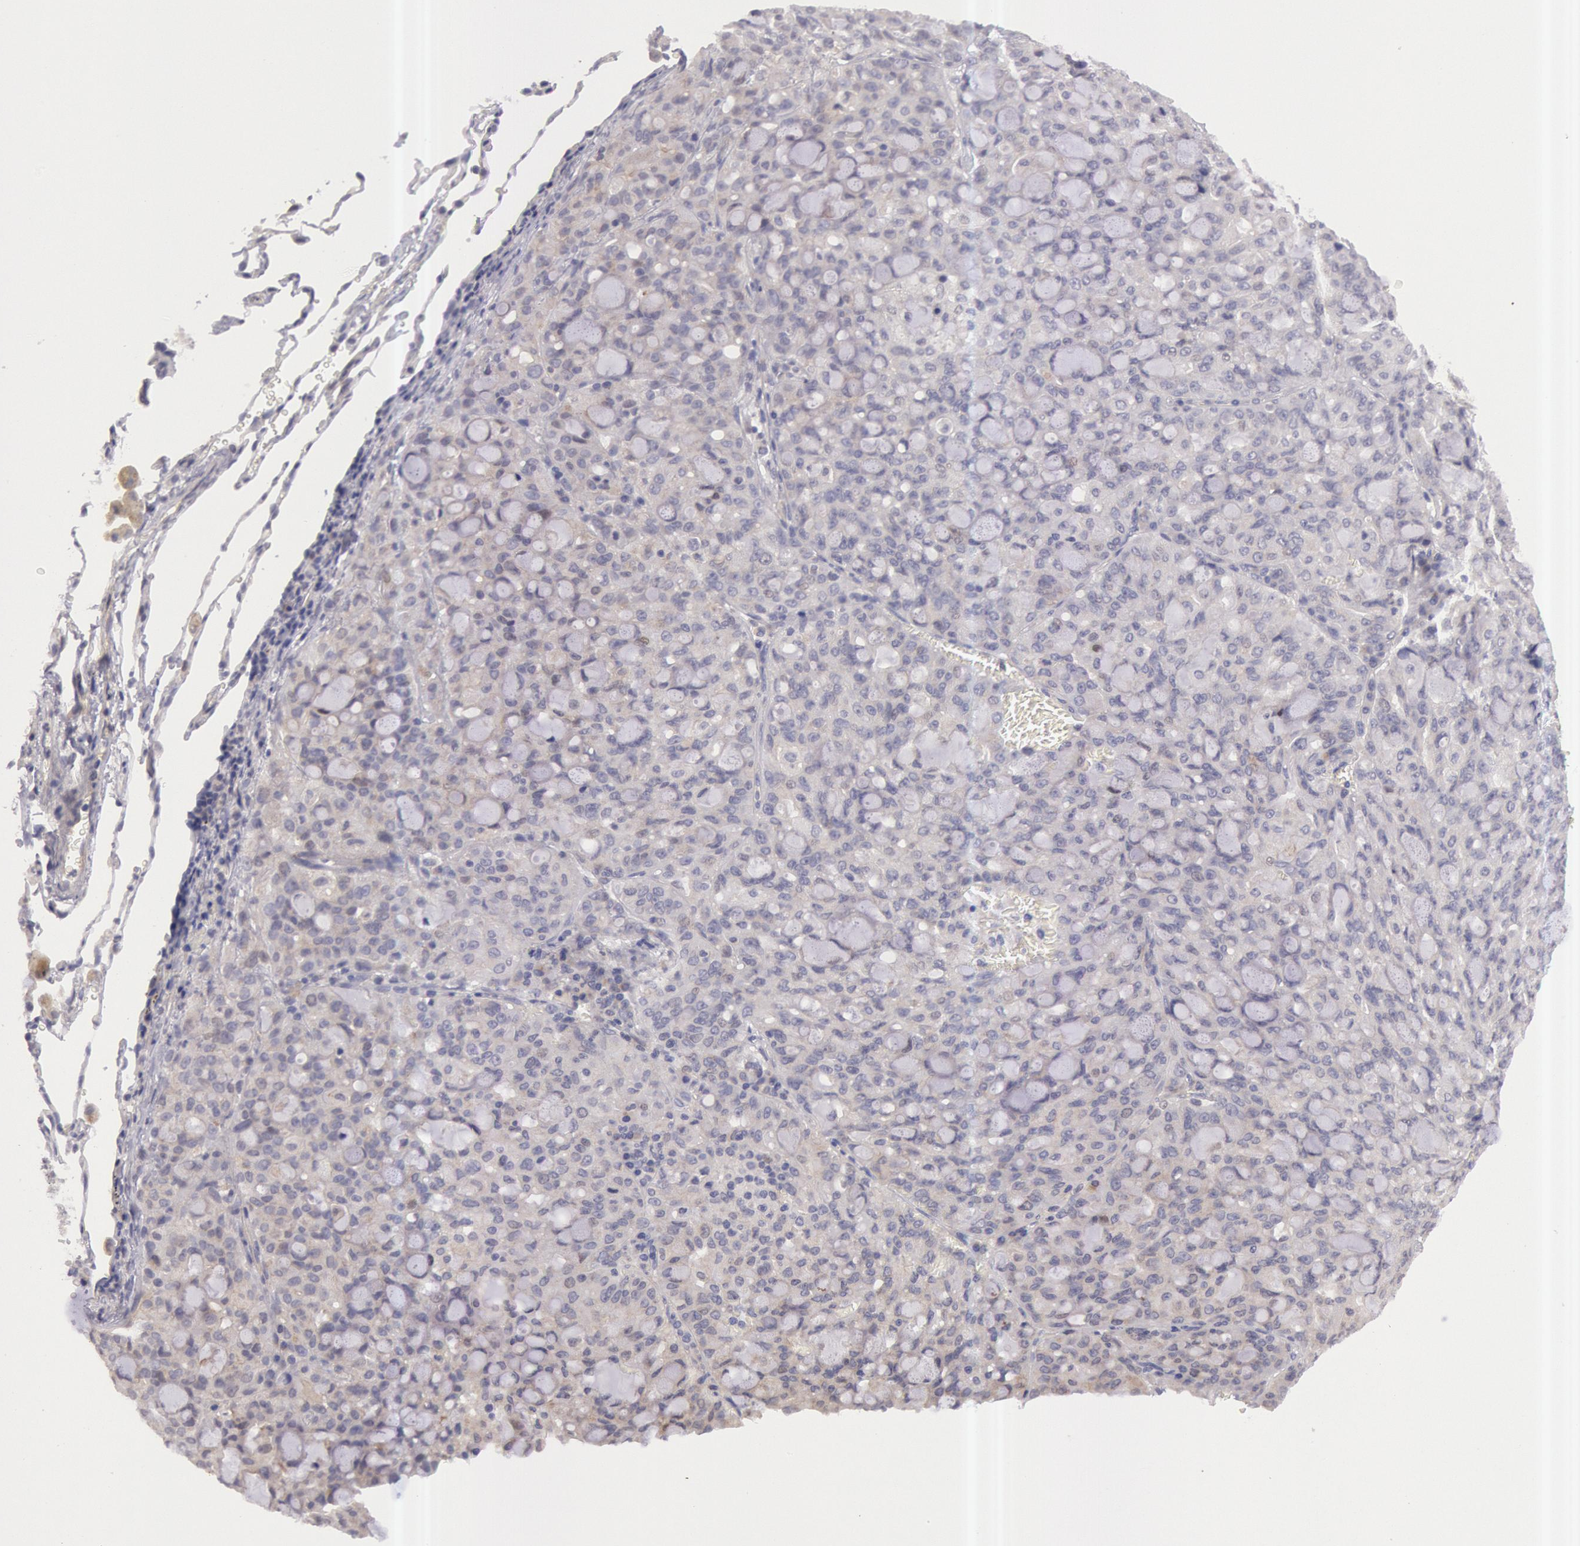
{"staining": {"intensity": "negative", "quantity": "none", "location": "none"}, "tissue": "lung cancer", "cell_type": "Tumor cells", "image_type": "cancer", "snomed": [{"axis": "morphology", "description": "Adenocarcinoma, NOS"}, {"axis": "topography", "description": "Lung"}], "caption": "An image of lung cancer stained for a protein displays no brown staining in tumor cells. (Brightfield microscopy of DAB (3,3'-diaminobenzidine) IHC at high magnification).", "gene": "AMOTL1", "patient": {"sex": "female", "age": 44}}